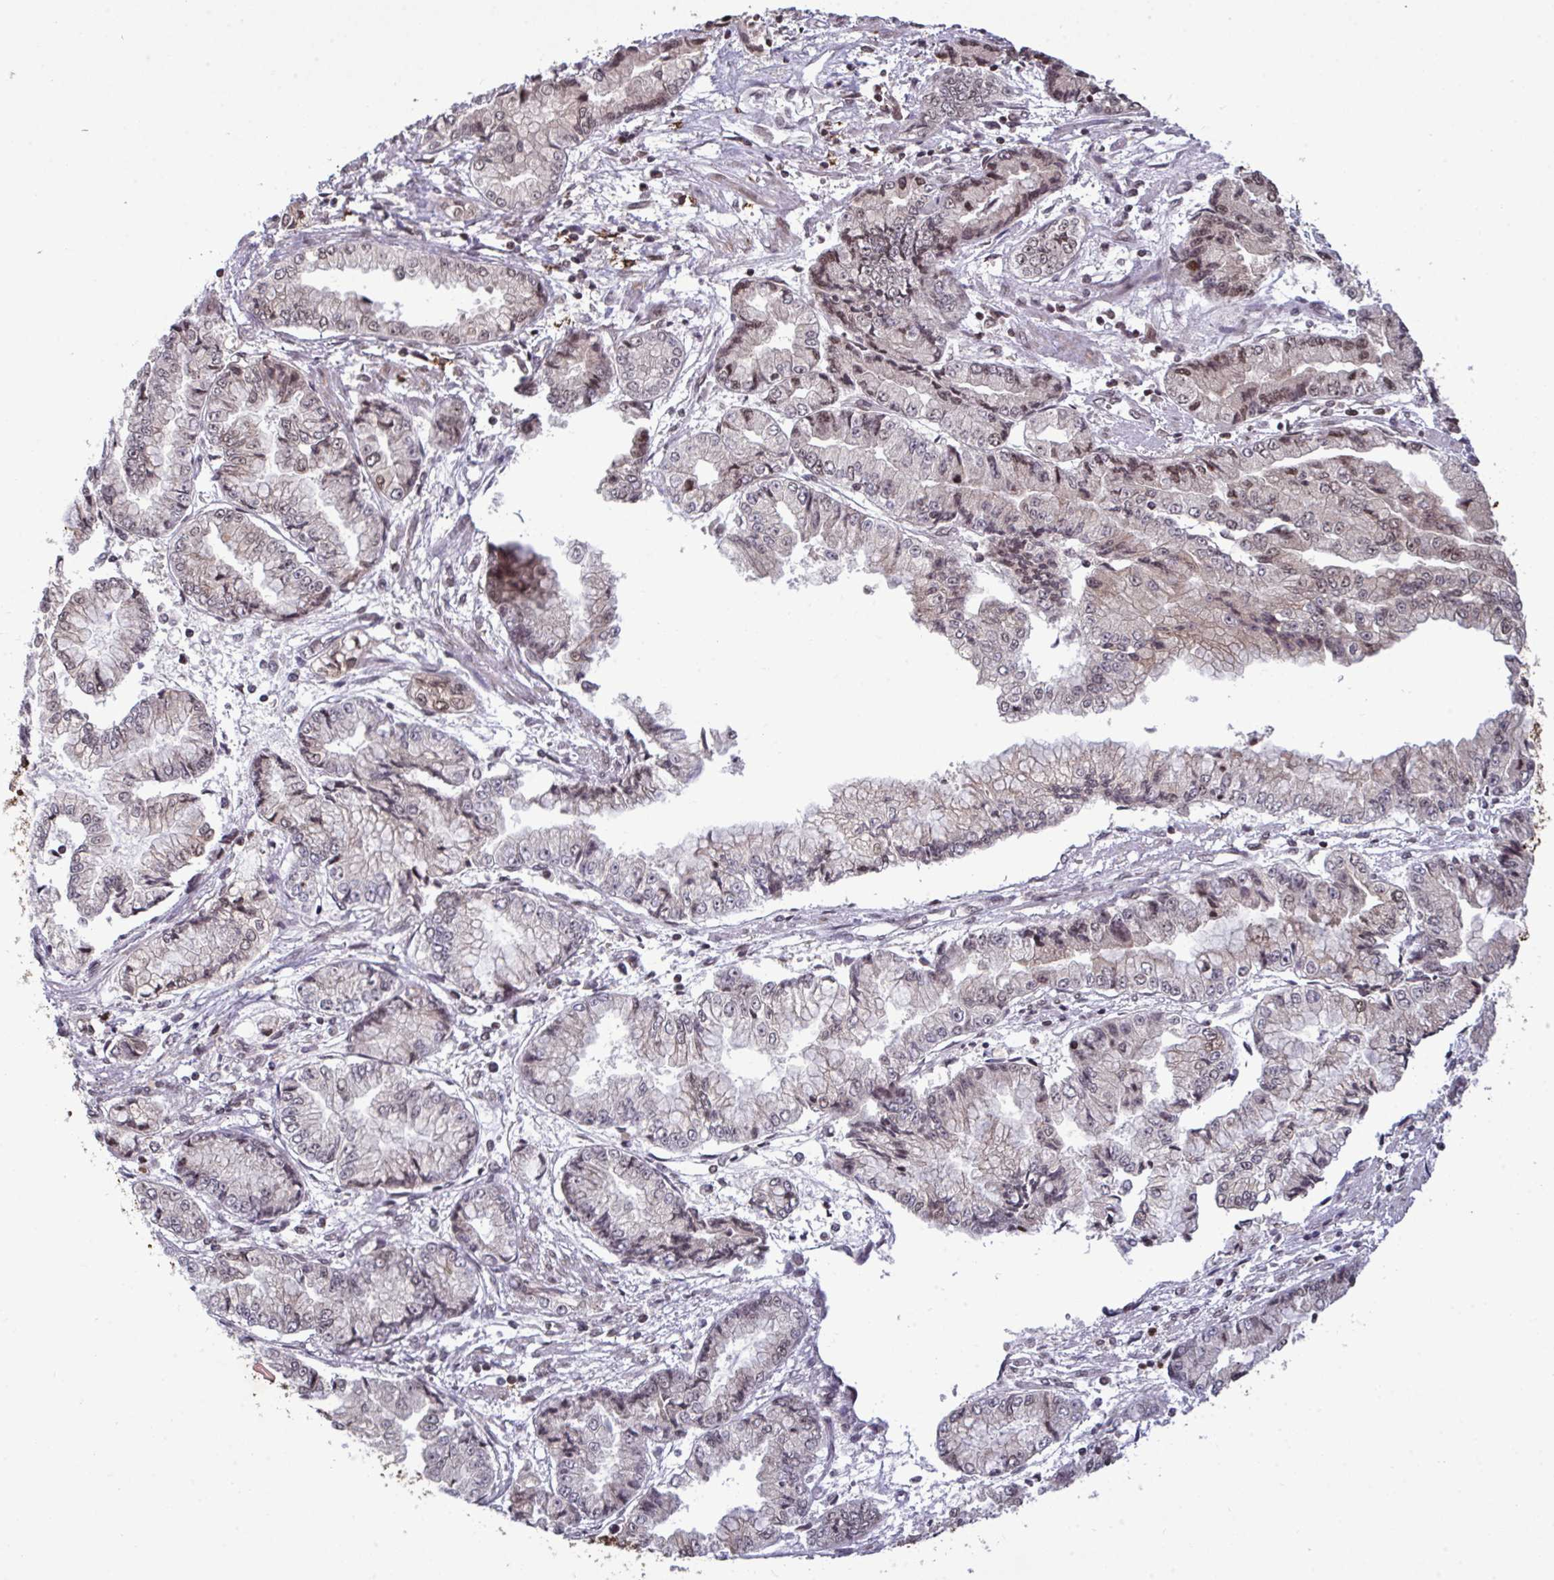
{"staining": {"intensity": "weak", "quantity": "<25%", "location": "nuclear"}, "tissue": "stomach cancer", "cell_type": "Tumor cells", "image_type": "cancer", "snomed": [{"axis": "morphology", "description": "Adenocarcinoma, NOS"}, {"axis": "topography", "description": "Stomach, upper"}], "caption": "Tumor cells are negative for protein expression in human stomach adenocarcinoma. The staining is performed using DAB (3,3'-diaminobenzidine) brown chromogen with nuclei counter-stained in using hematoxylin.", "gene": "UXT", "patient": {"sex": "female", "age": 74}}